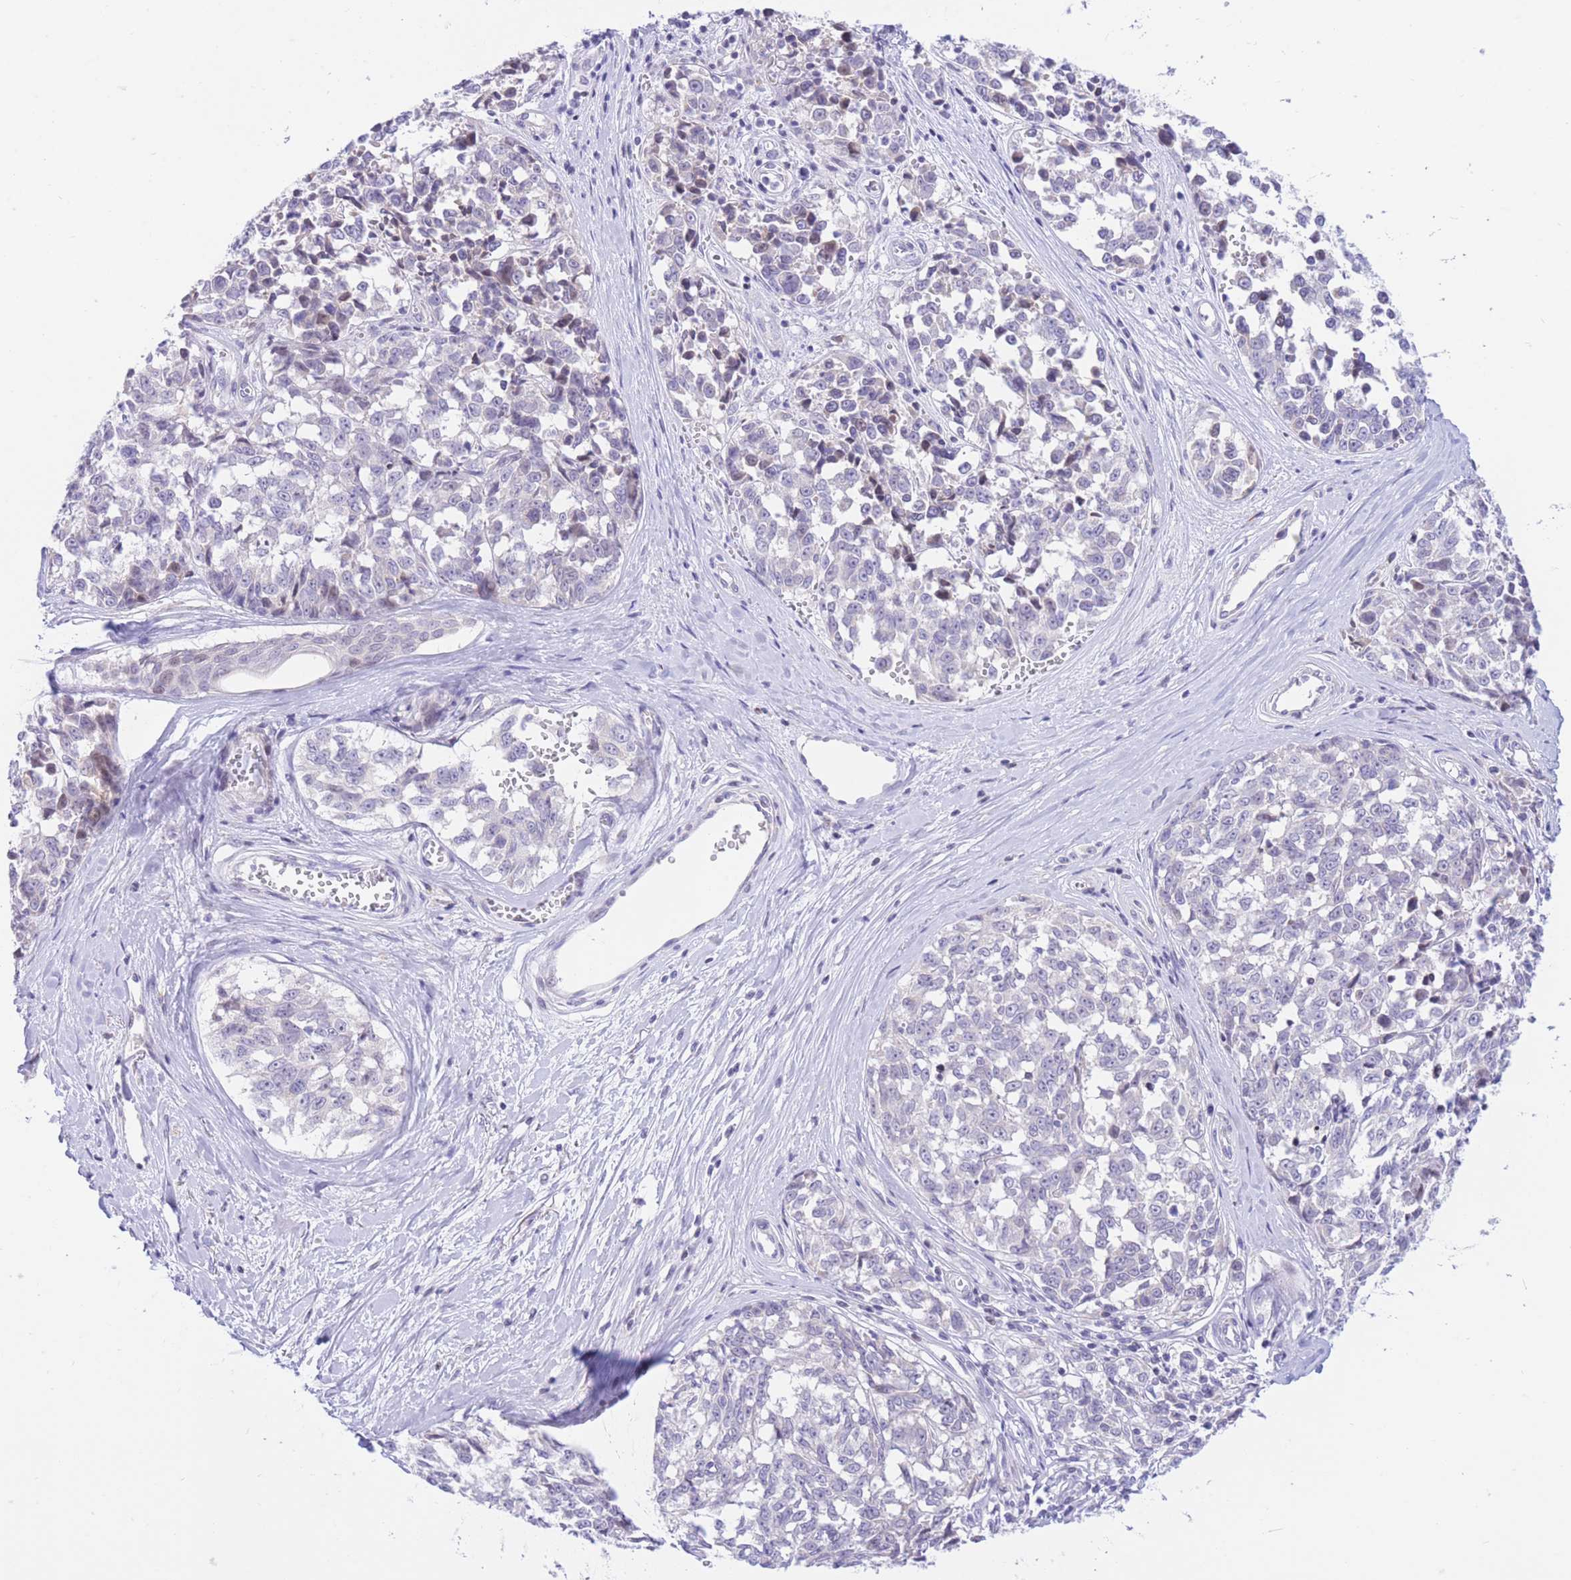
{"staining": {"intensity": "negative", "quantity": "none", "location": "none"}, "tissue": "melanoma", "cell_type": "Tumor cells", "image_type": "cancer", "snomed": [{"axis": "morphology", "description": "Normal tissue, NOS"}, {"axis": "morphology", "description": "Malignant melanoma, NOS"}, {"axis": "topography", "description": "Skin"}], "caption": "Immunohistochemistry micrograph of human malignant melanoma stained for a protein (brown), which exhibits no staining in tumor cells.", "gene": "RPL39L", "patient": {"sex": "female", "age": 64}}